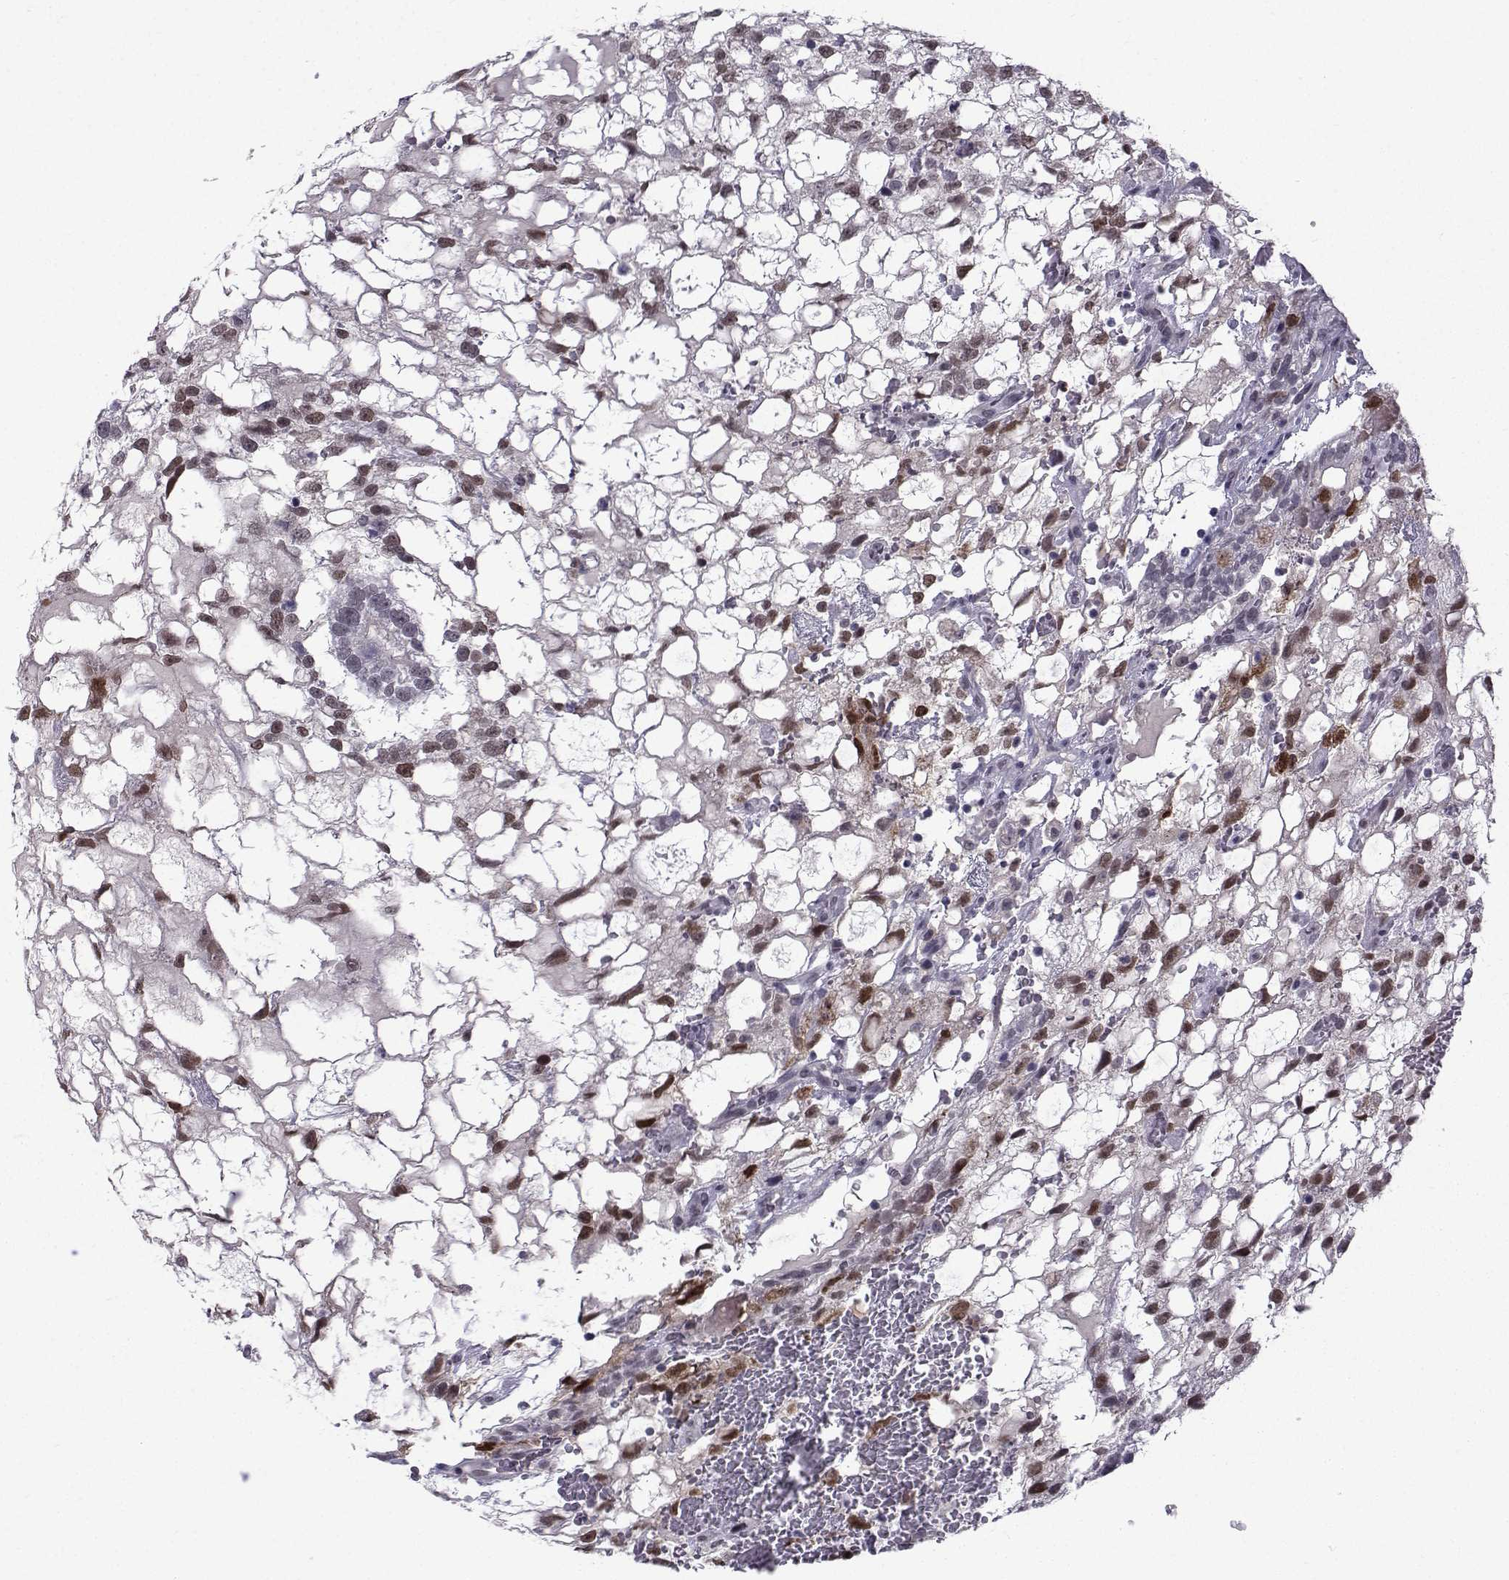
{"staining": {"intensity": "moderate", "quantity": "25%-75%", "location": "nuclear"}, "tissue": "testis cancer", "cell_type": "Tumor cells", "image_type": "cancer", "snomed": [{"axis": "morphology", "description": "Normal tissue, NOS"}, {"axis": "morphology", "description": "Carcinoma, Embryonal, NOS"}, {"axis": "topography", "description": "Testis"}, {"axis": "topography", "description": "Epididymis"}], "caption": "An image of testis cancer stained for a protein displays moderate nuclear brown staining in tumor cells.", "gene": "RBM24", "patient": {"sex": "male", "age": 32}}